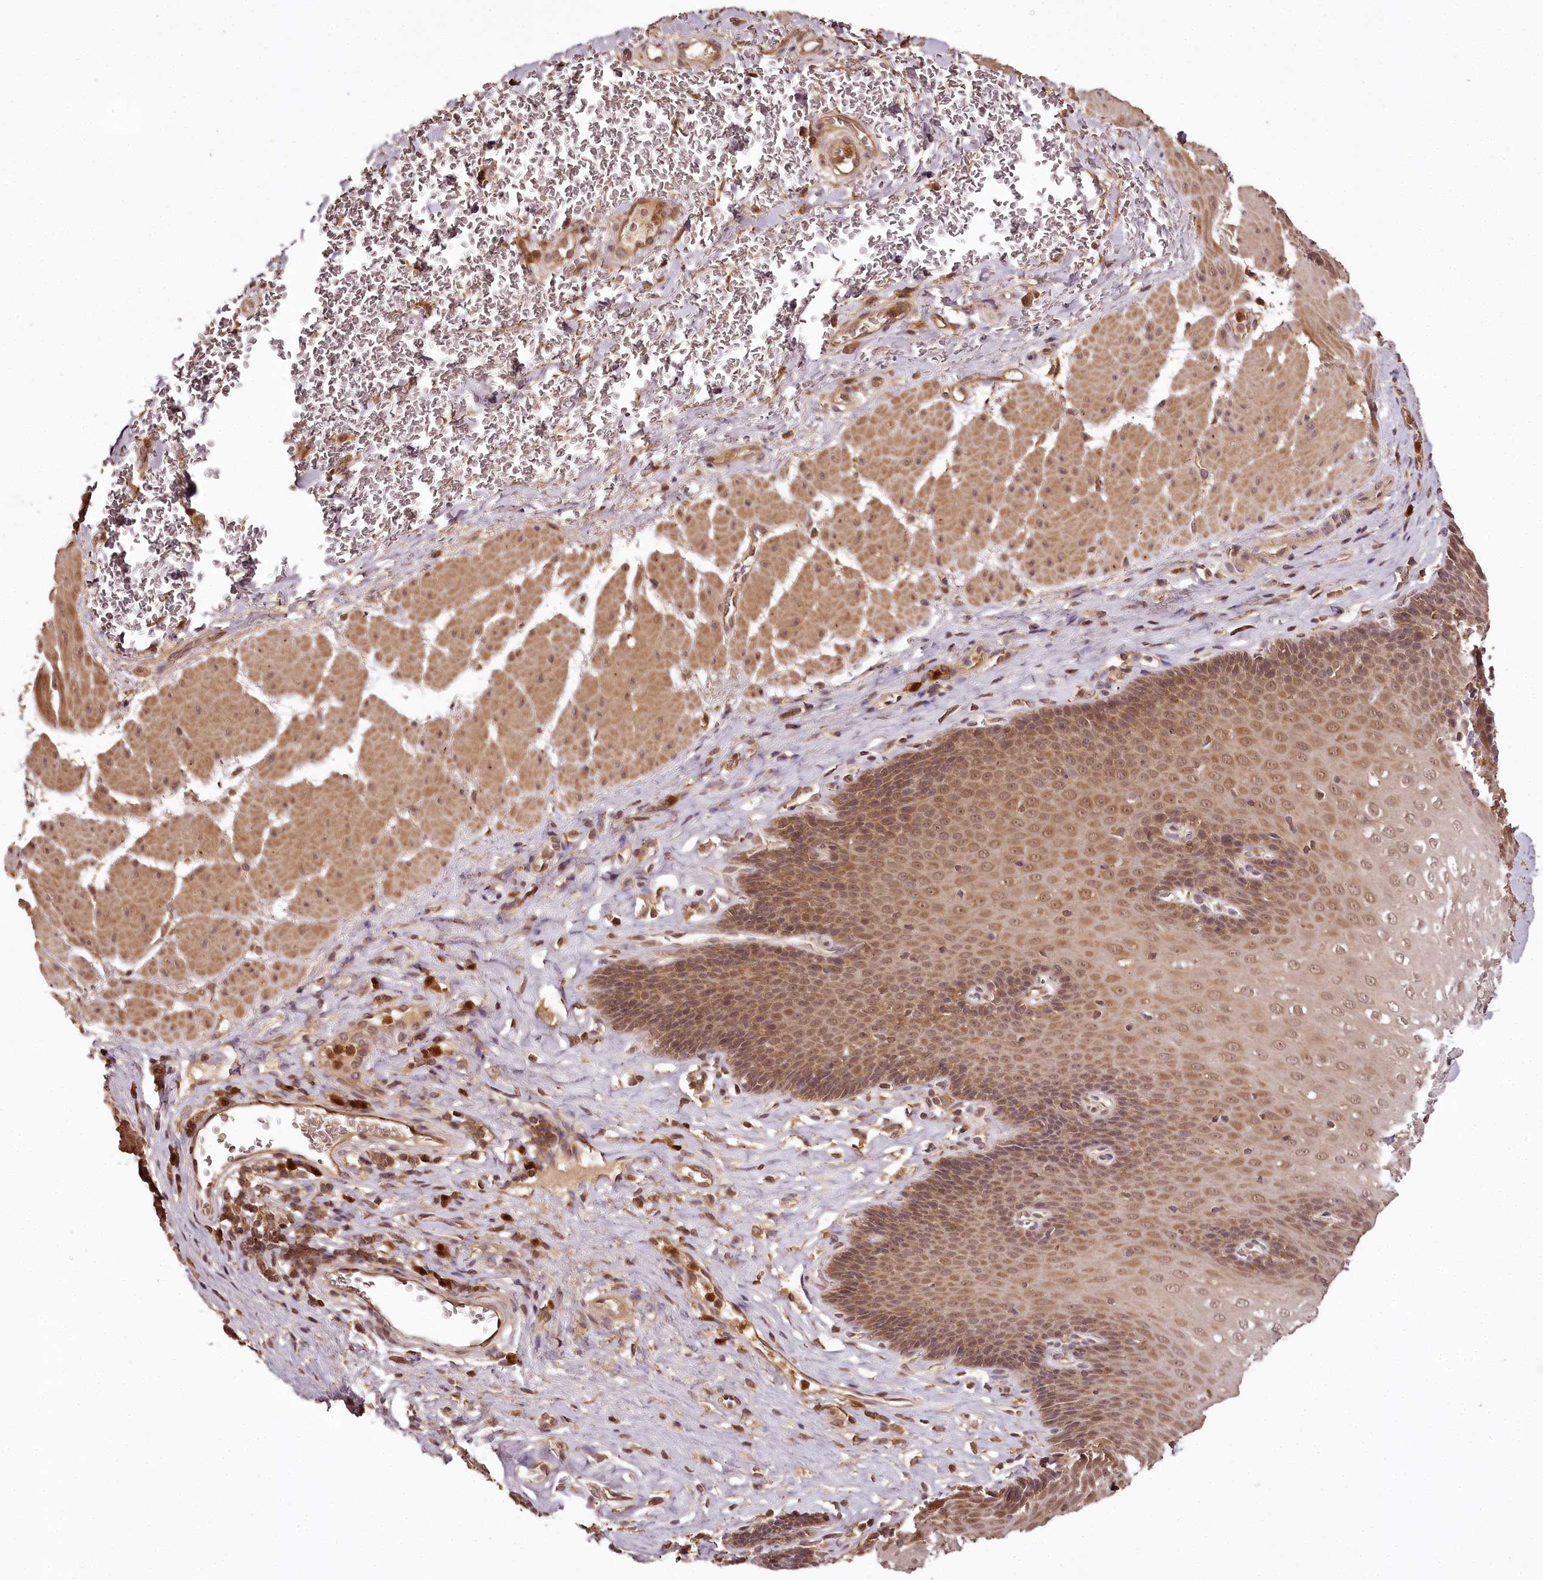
{"staining": {"intensity": "moderate", "quantity": ">75%", "location": "cytoplasmic/membranous,nuclear"}, "tissue": "esophagus", "cell_type": "Squamous epithelial cells", "image_type": "normal", "snomed": [{"axis": "morphology", "description": "Normal tissue, NOS"}, {"axis": "topography", "description": "Esophagus"}], "caption": "Immunohistochemistry (IHC) micrograph of benign human esophagus stained for a protein (brown), which demonstrates medium levels of moderate cytoplasmic/membranous,nuclear staining in about >75% of squamous epithelial cells.", "gene": "TTC12", "patient": {"sex": "female", "age": 66}}